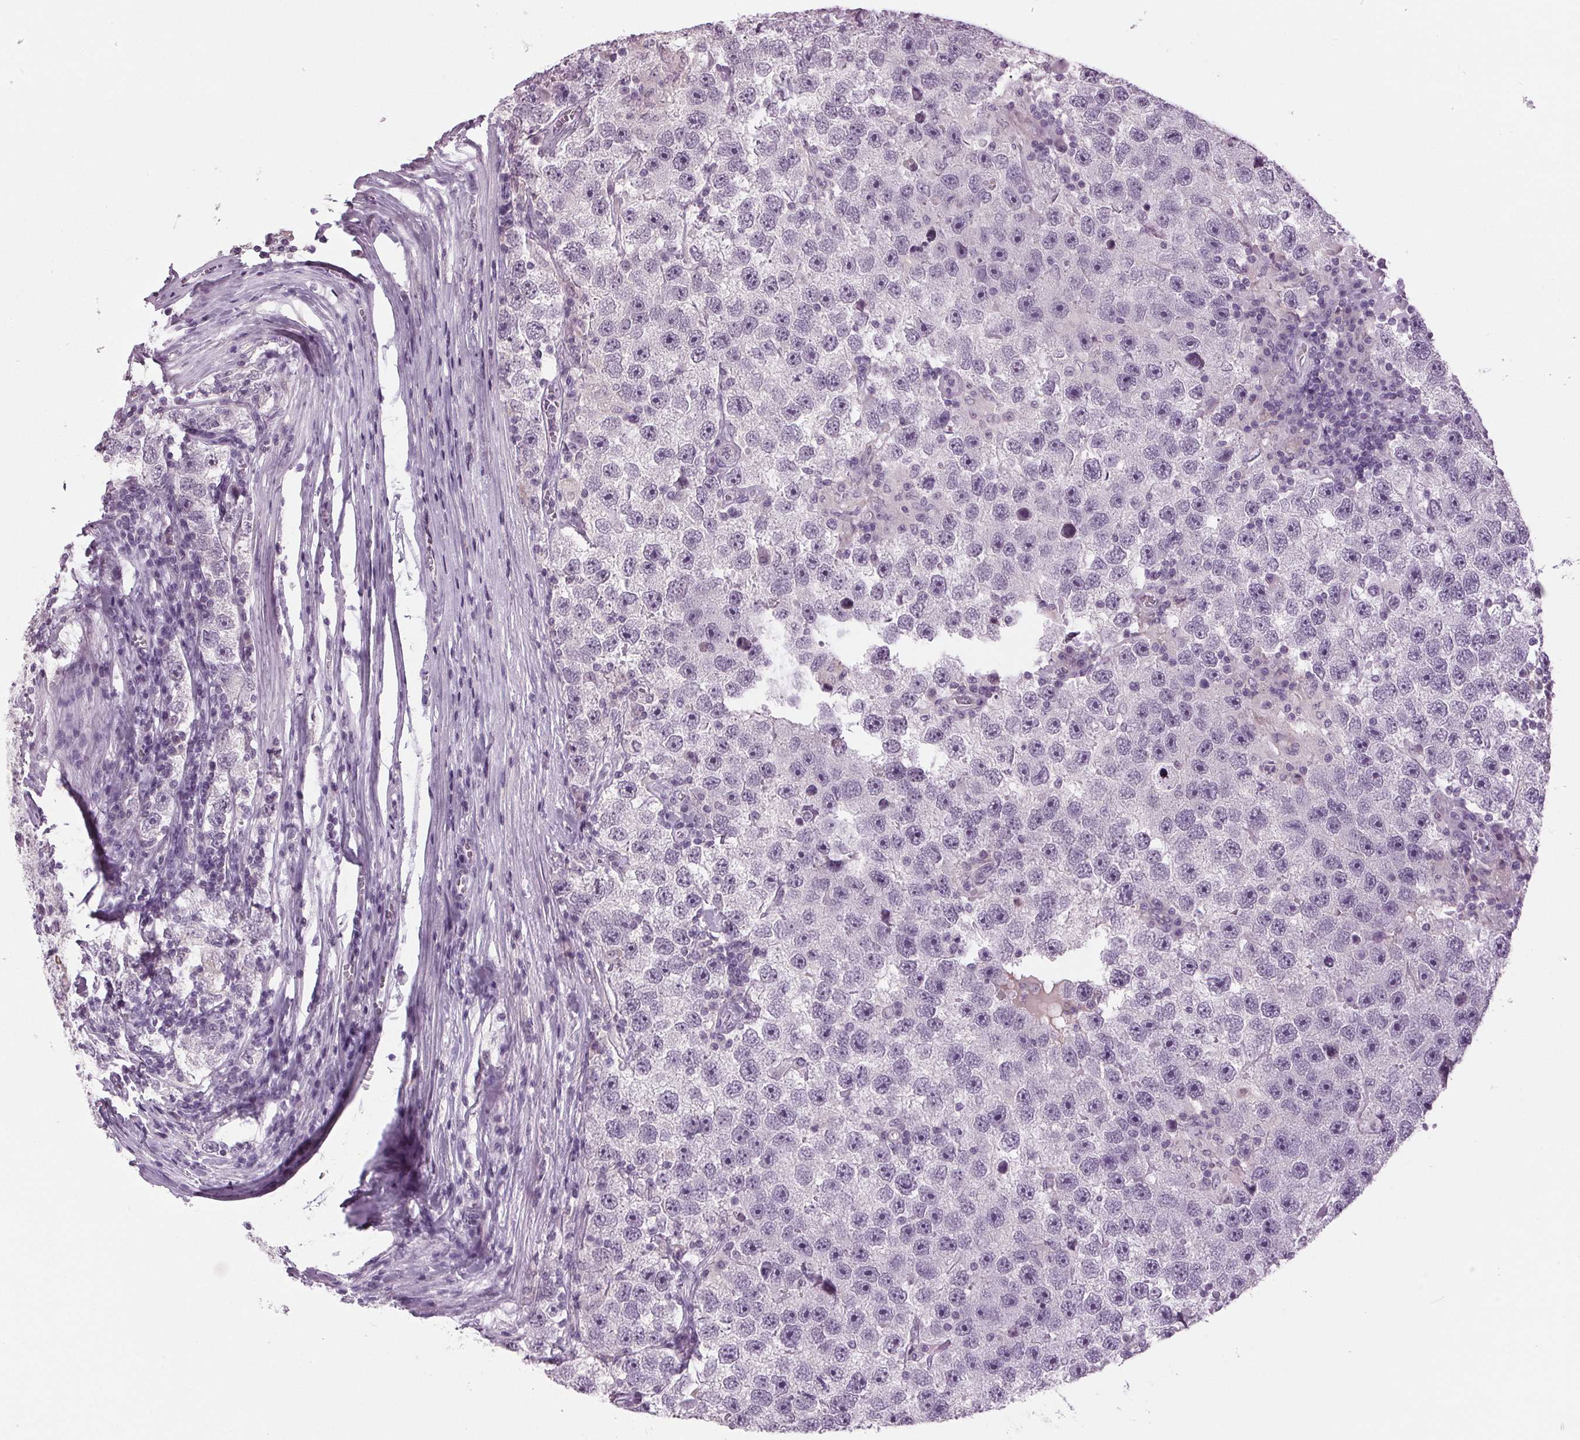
{"staining": {"intensity": "negative", "quantity": "none", "location": "none"}, "tissue": "testis cancer", "cell_type": "Tumor cells", "image_type": "cancer", "snomed": [{"axis": "morphology", "description": "Seminoma, NOS"}, {"axis": "topography", "description": "Testis"}], "caption": "Micrograph shows no protein staining in tumor cells of testis seminoma tissue.", "gene": "DNAH12", "patient": {"sex": "male", "age": 26}}